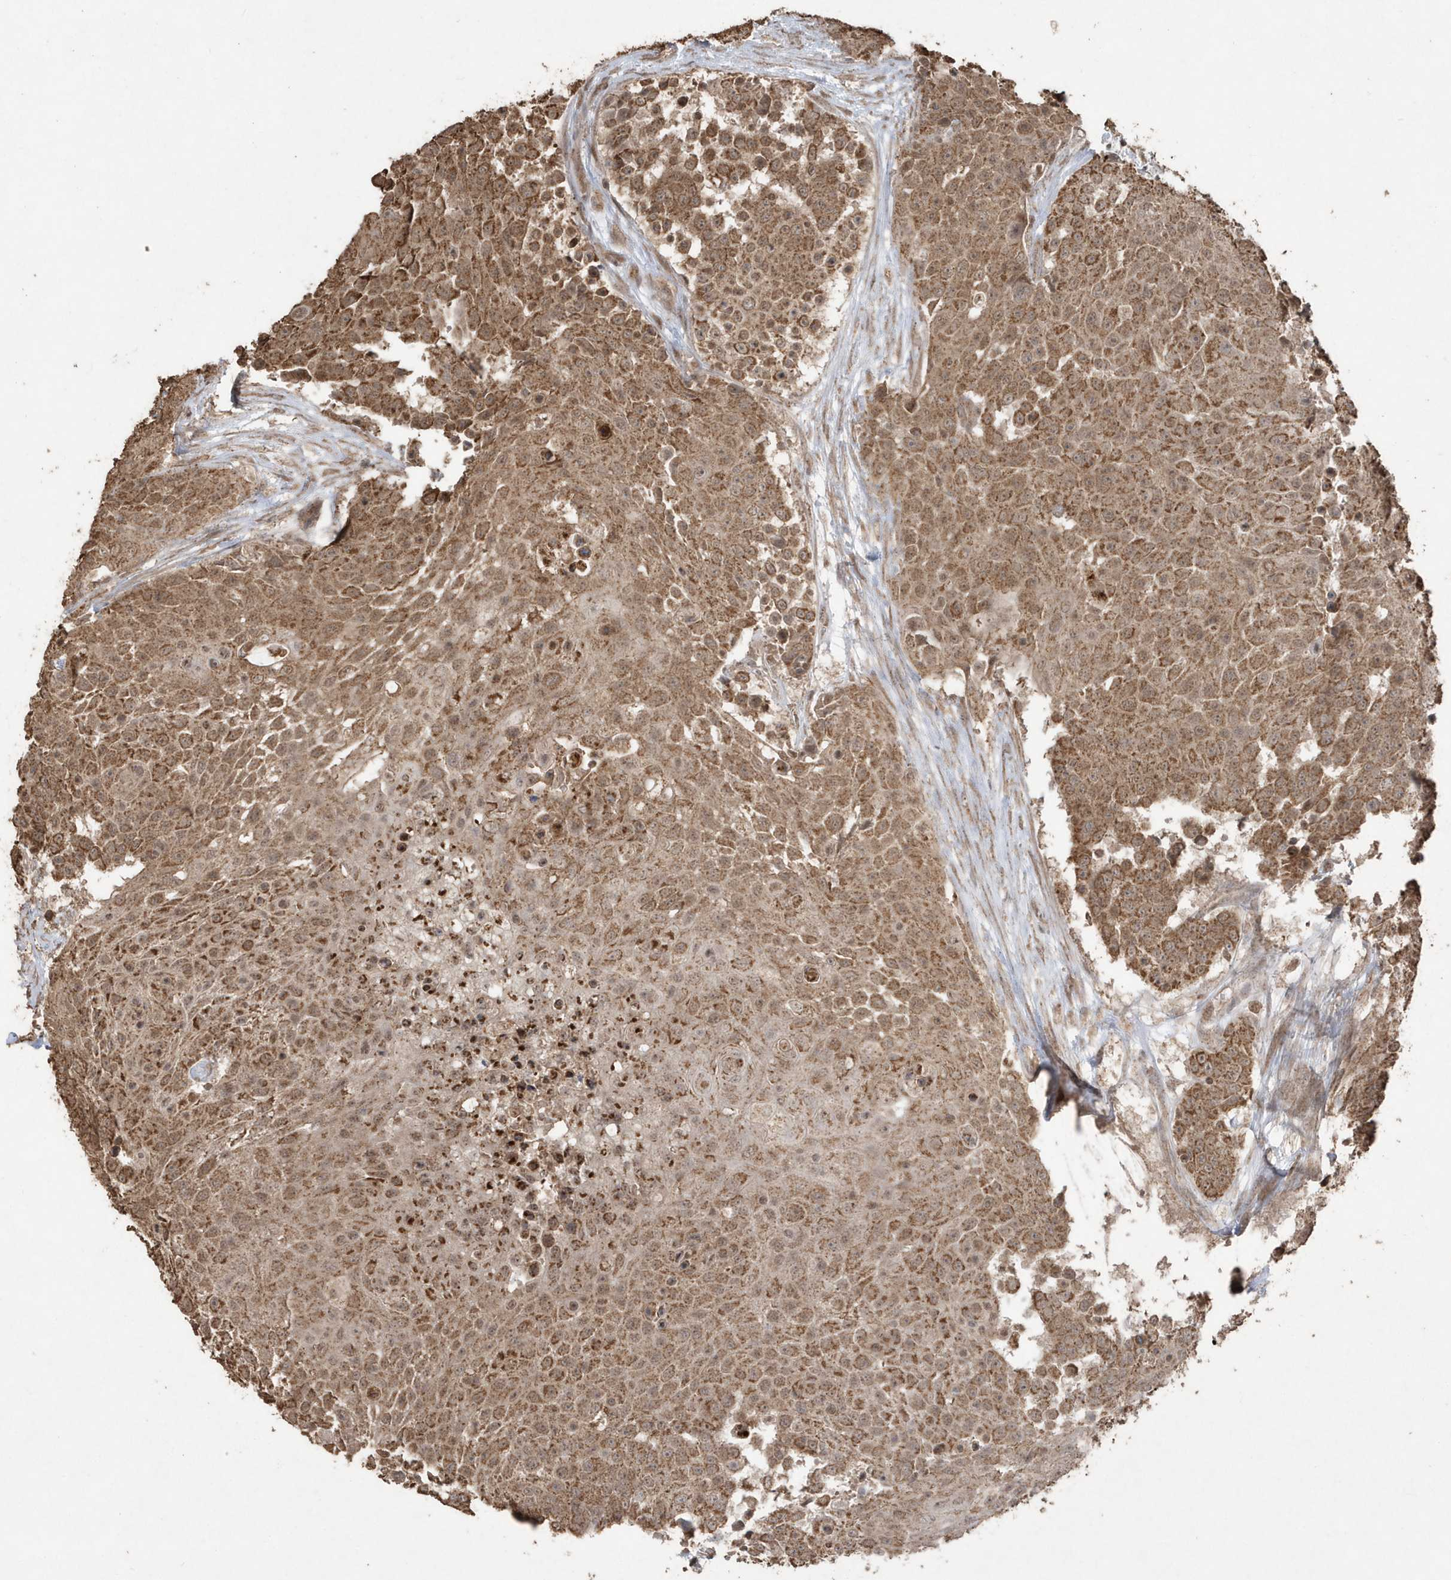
{"staining": {"intensity": "moderate", "quantity": ">75%", "location": "cytoplasmic/membranous"}, "tissue": "urothelial cancer", "cell_type": "Tumor cells", "image_type": "cancer", "snomed": [{"axis": "morphology", "description": "Urothelial carcinoma, High grade"}, {"axis": "topography", "description": "Urinary bladder"}], "caption": "Immunohistochemical staining of human urothelial cancer exhibits medium levels of moderate cytoplasmic/membranous protein positivity in about >75% of tumor cells. (IHC, brightfield microscopy, high magnification).", "gene": "PAXBP1", "patient": {"sex": "female", "age": 63}}